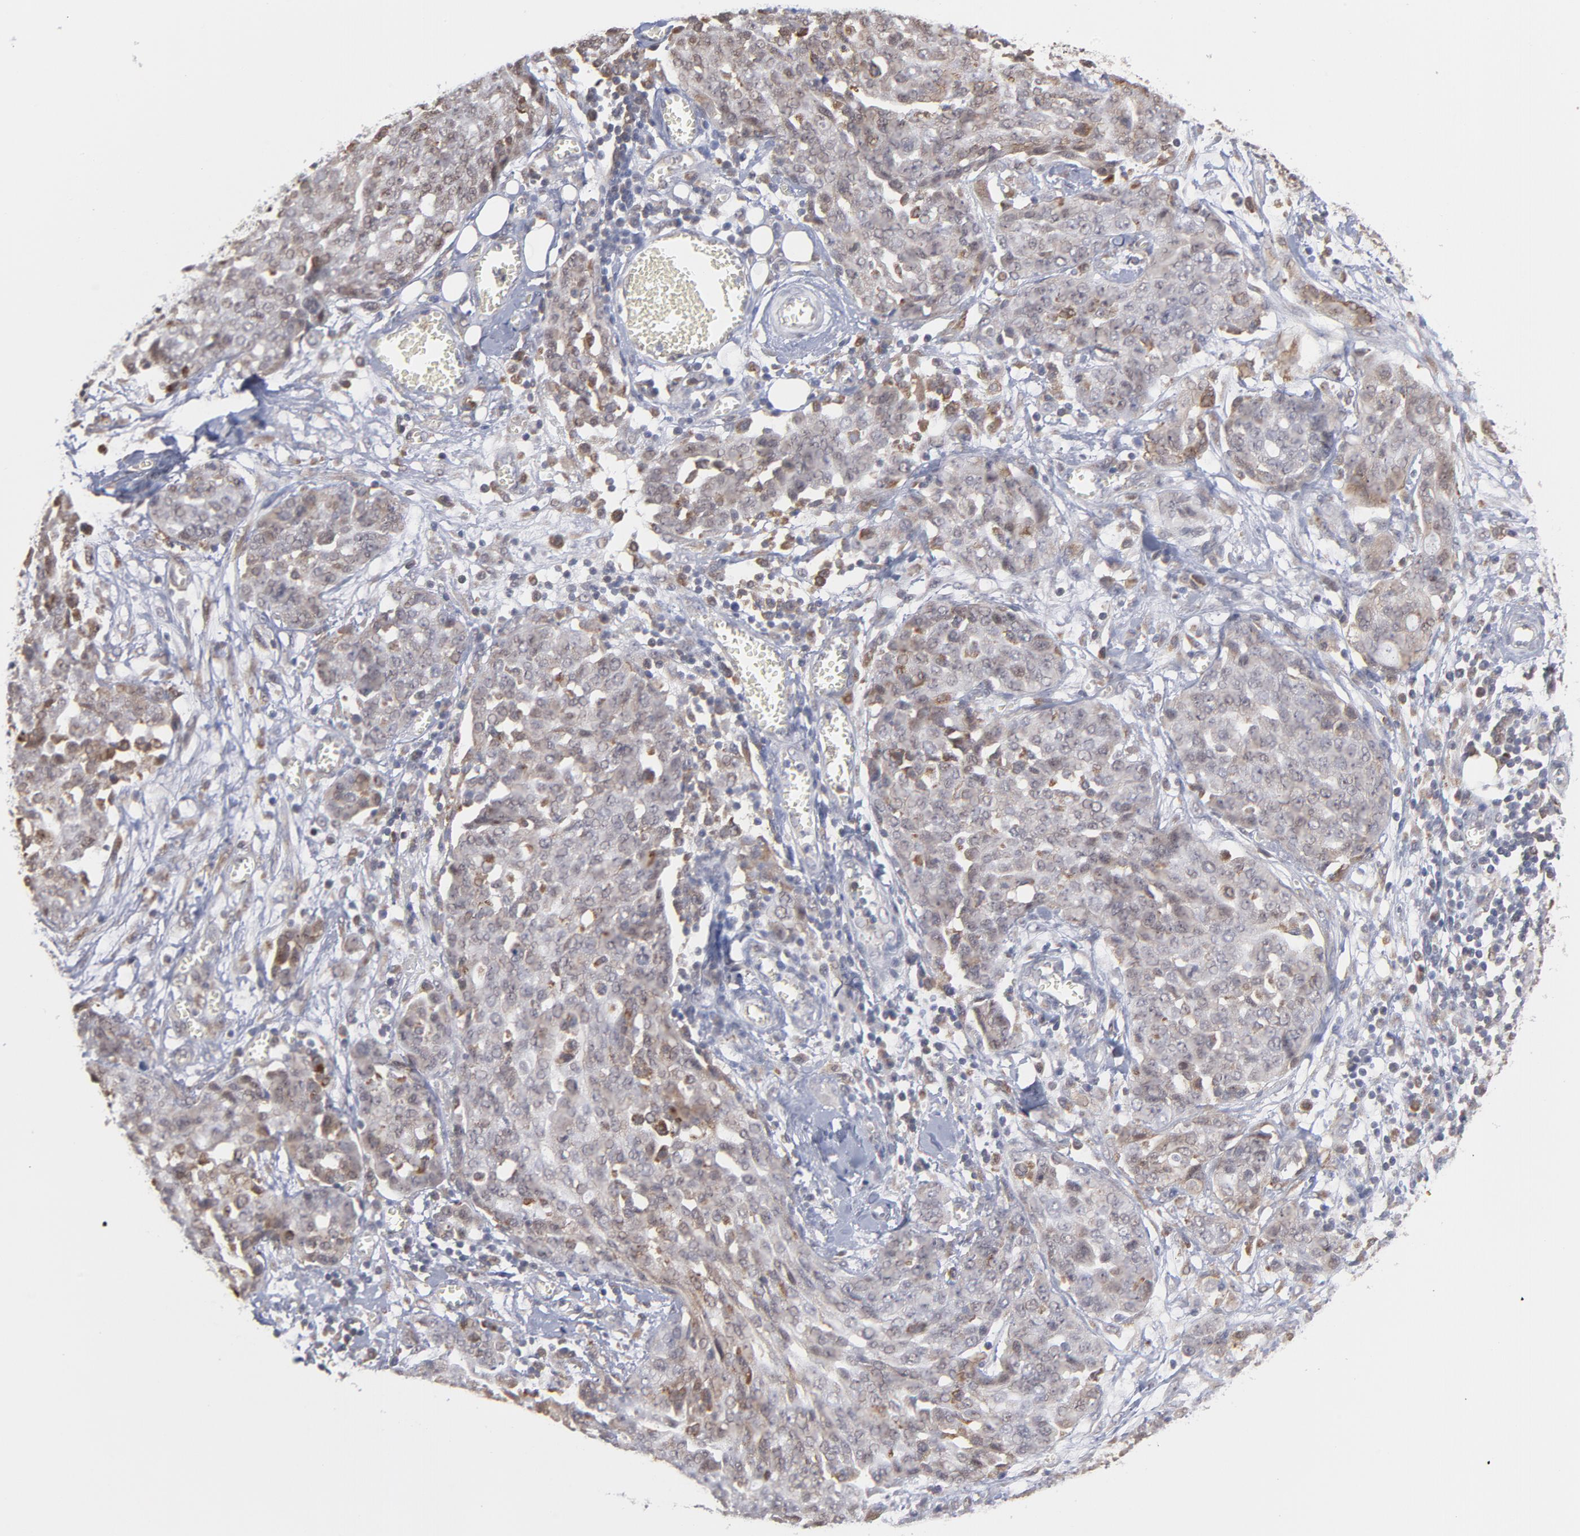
{"staining": {"intensity": "negative", "quantity": "none", "location": "none"}, "tissue": "ovarian cancer", "cell_type": "Tumor cells", "image_type": "cancer", "snomed": [{"axis": "morphology", "description": "Cystadenocarcinoma, serous, NOS"}, {"axis": "topography", "description": "Soft tissue"}, {"axis": "topography", "description": "Ovary"}], "caption": "A high-resolution histopathology image shows immunohistochemistry staining of serous cystadenocarcinoma (ovarian), which displays no significant positivity in tumor cells. Nuclei are stained in blue.", "gene": "OAS1", "patient": {"sex": "female", "age": 57}}